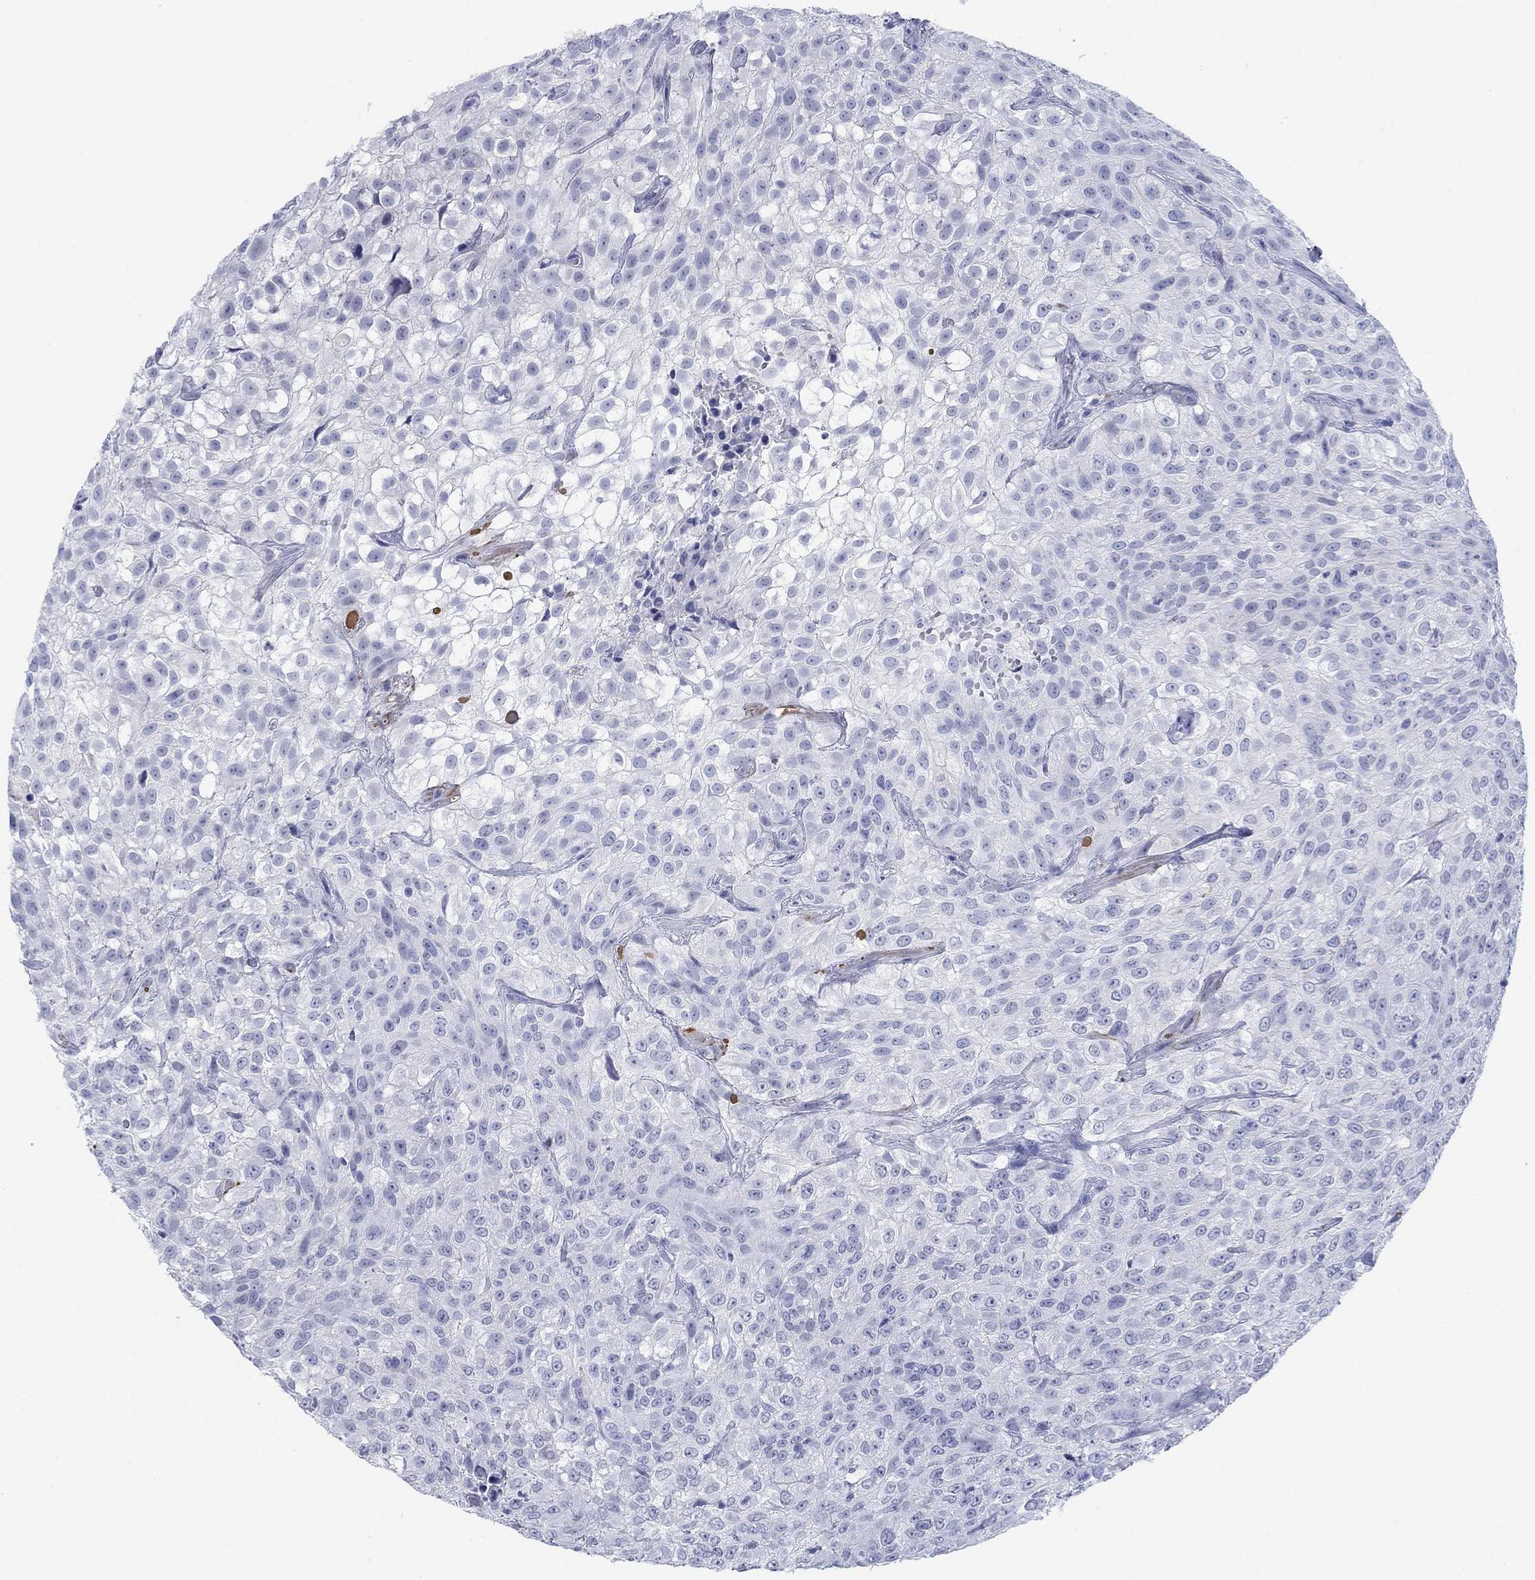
{"staining": {"intensity": "negative", "quantity": "none", "location": "none"}, "tissue": "urothelial cancer", "cell_type": "Tumor cells", "image_type": "cancer", "snomed": [{"axis": "morphology", "description": "Urothelial carcinoma, High grade"}, {"axis": "topography", "description": "Urinary bladder"}], "caption": "DAB immunohistochemical staining of urothelial cancer shows no significant staining in tumor cells.", "gene": "PDYN", "patient": {"sex": "male", "age": 56}}